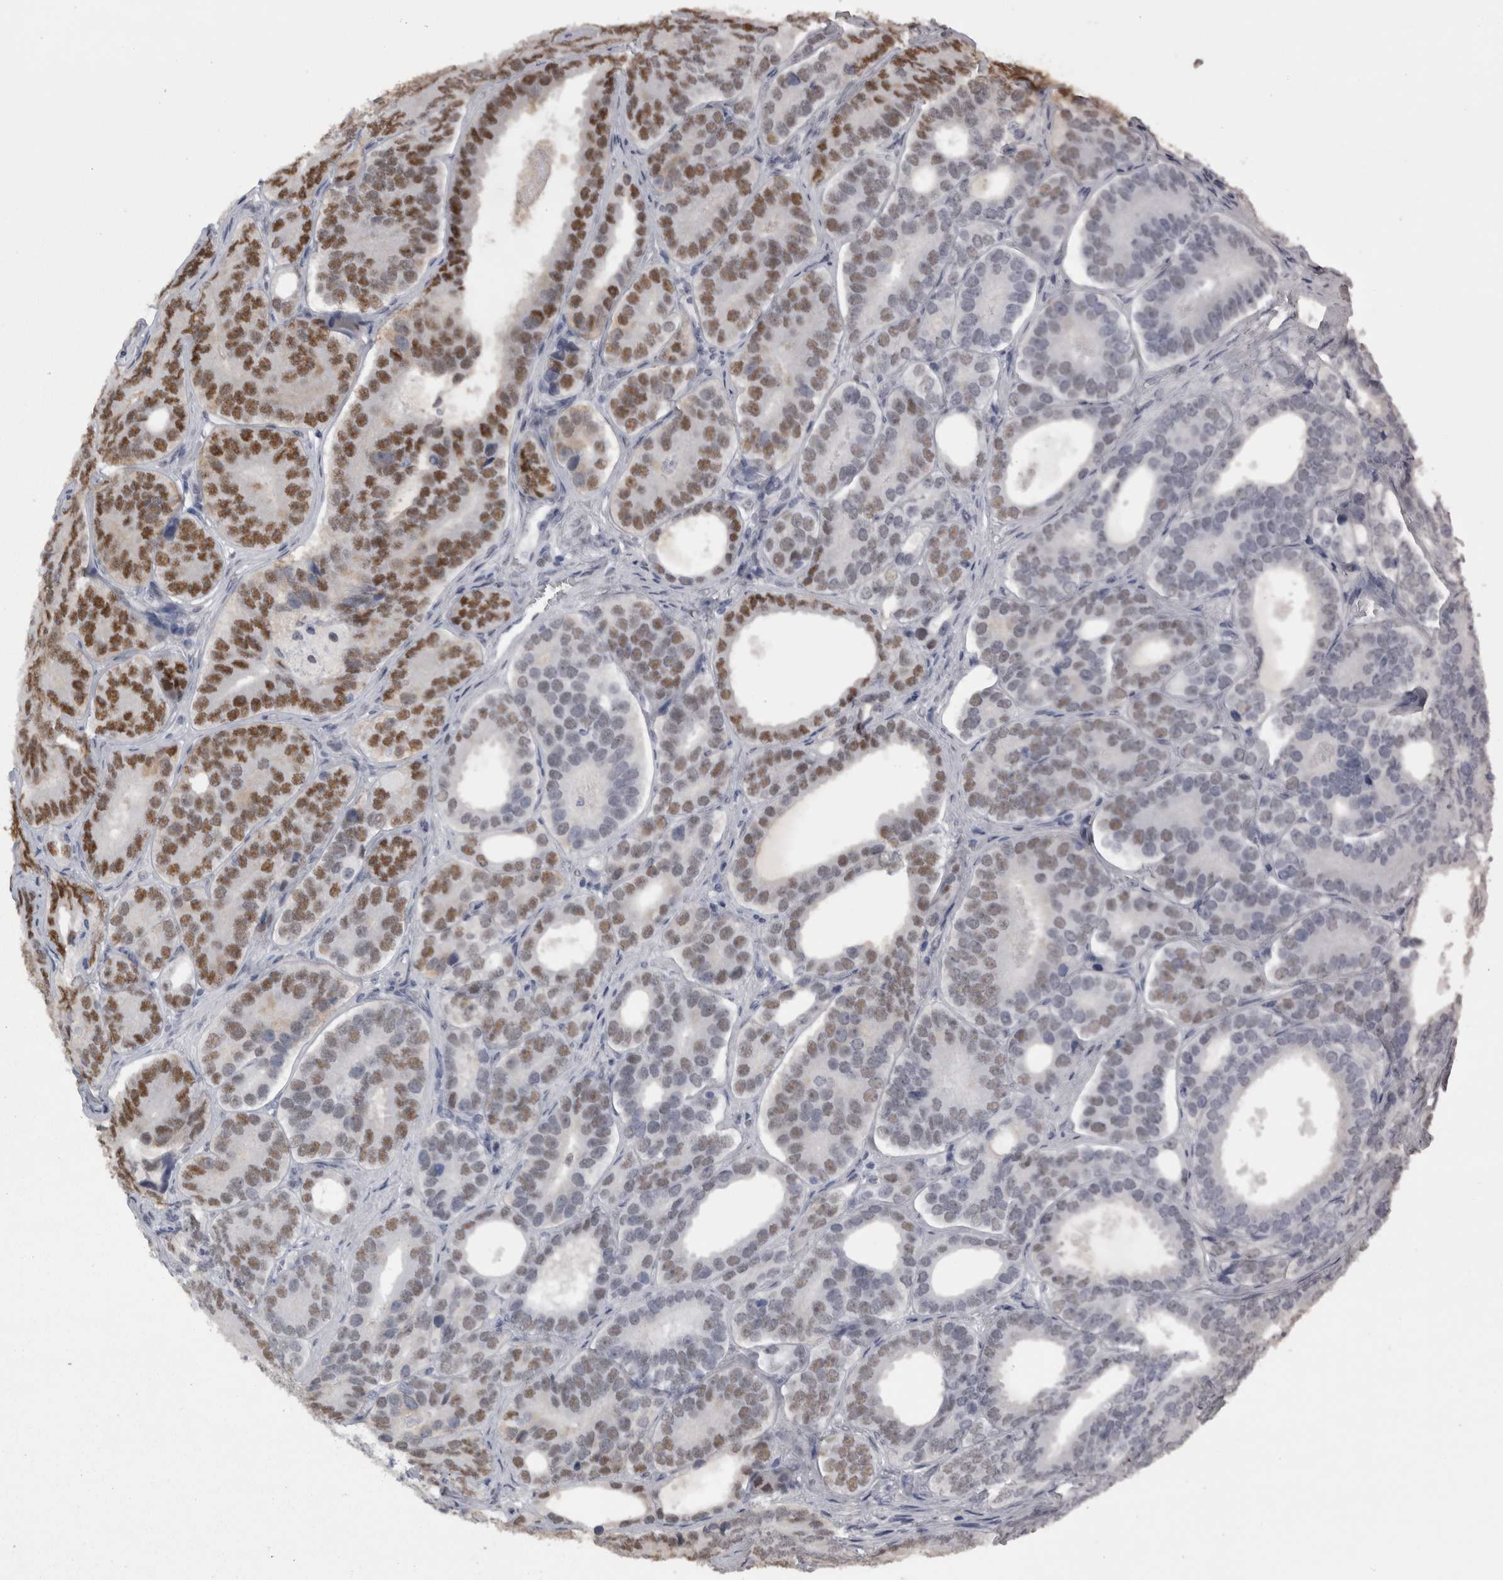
{"staining": {"intensity": "strong", "quantity": "25%-75%", "location": "nuclear"}, "tissue": "prostate cancer", "cell_type": "Tumor cells", "image_type": "cancer", "snomed": [{"axis": "morphology", "description": "Adenocarcinoma, High grade"}, {"axis": "topography", "description": "Prostate"}], "caption": "IHC of prostate cancer demonstrates high levels of strong nuclear expression in approximately 25%-75% of tumor cells.", "gene": "C1orf54", "patient": {"sex": "male", "age": 56}}